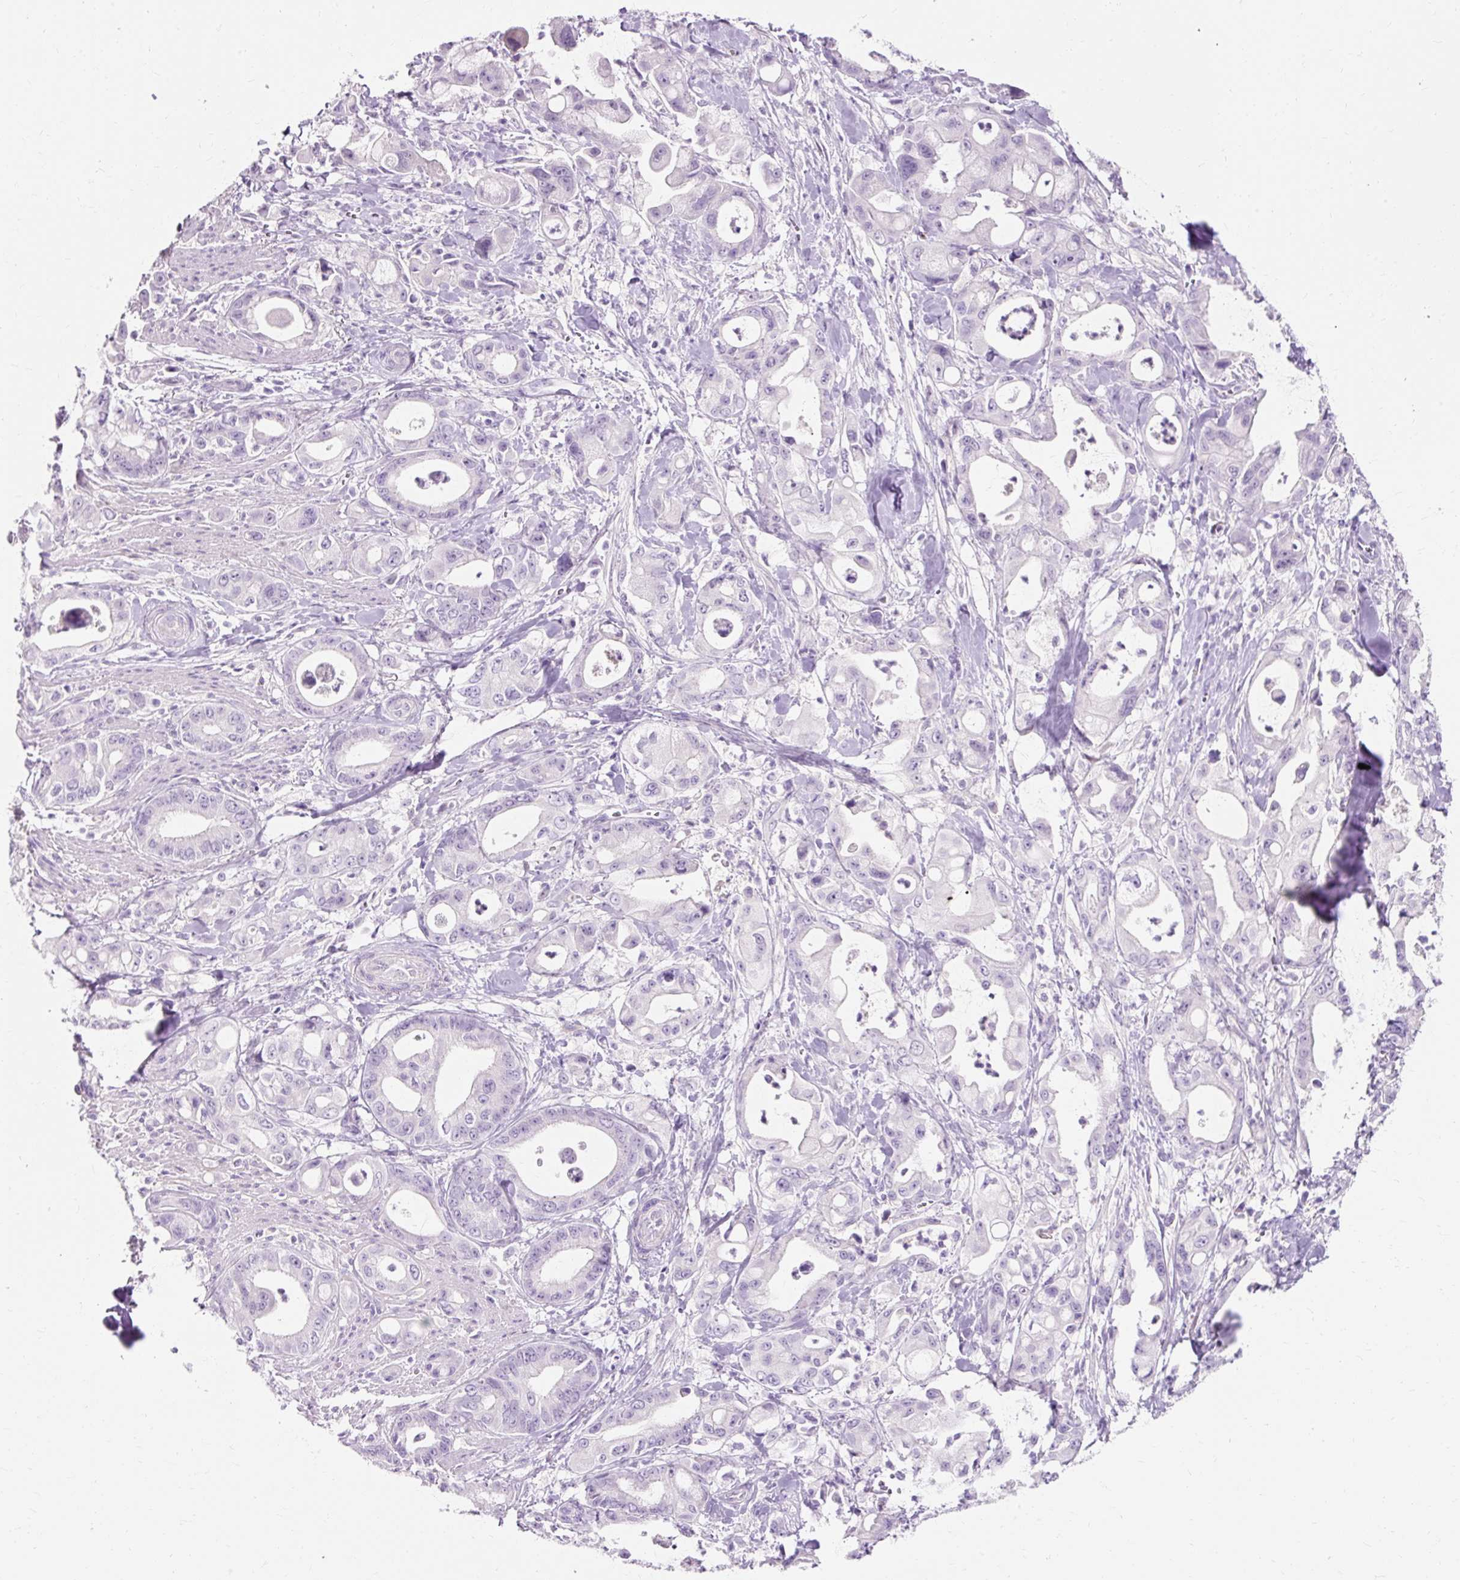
{"staining": {"intensity": "negative", "quantity": "none", "location": "none"}, "tissue": "pancreatic cancer", "cell_type": "Tumor cells", "image_type": "cancer", "snomed": [{"axis": "morphology", "description": "Adenocarcinoma, NOS"}, {"axis": "topography", "description": "Pancreas"}], "caption": "Immunohistochemistry micrograph of pancreatic adenocarcinoma stained for a protein (brown), which exhibits no positivity in tumor cells.", "gene": "CLDN25", "patient": {"sex": "male", "age": 68}}